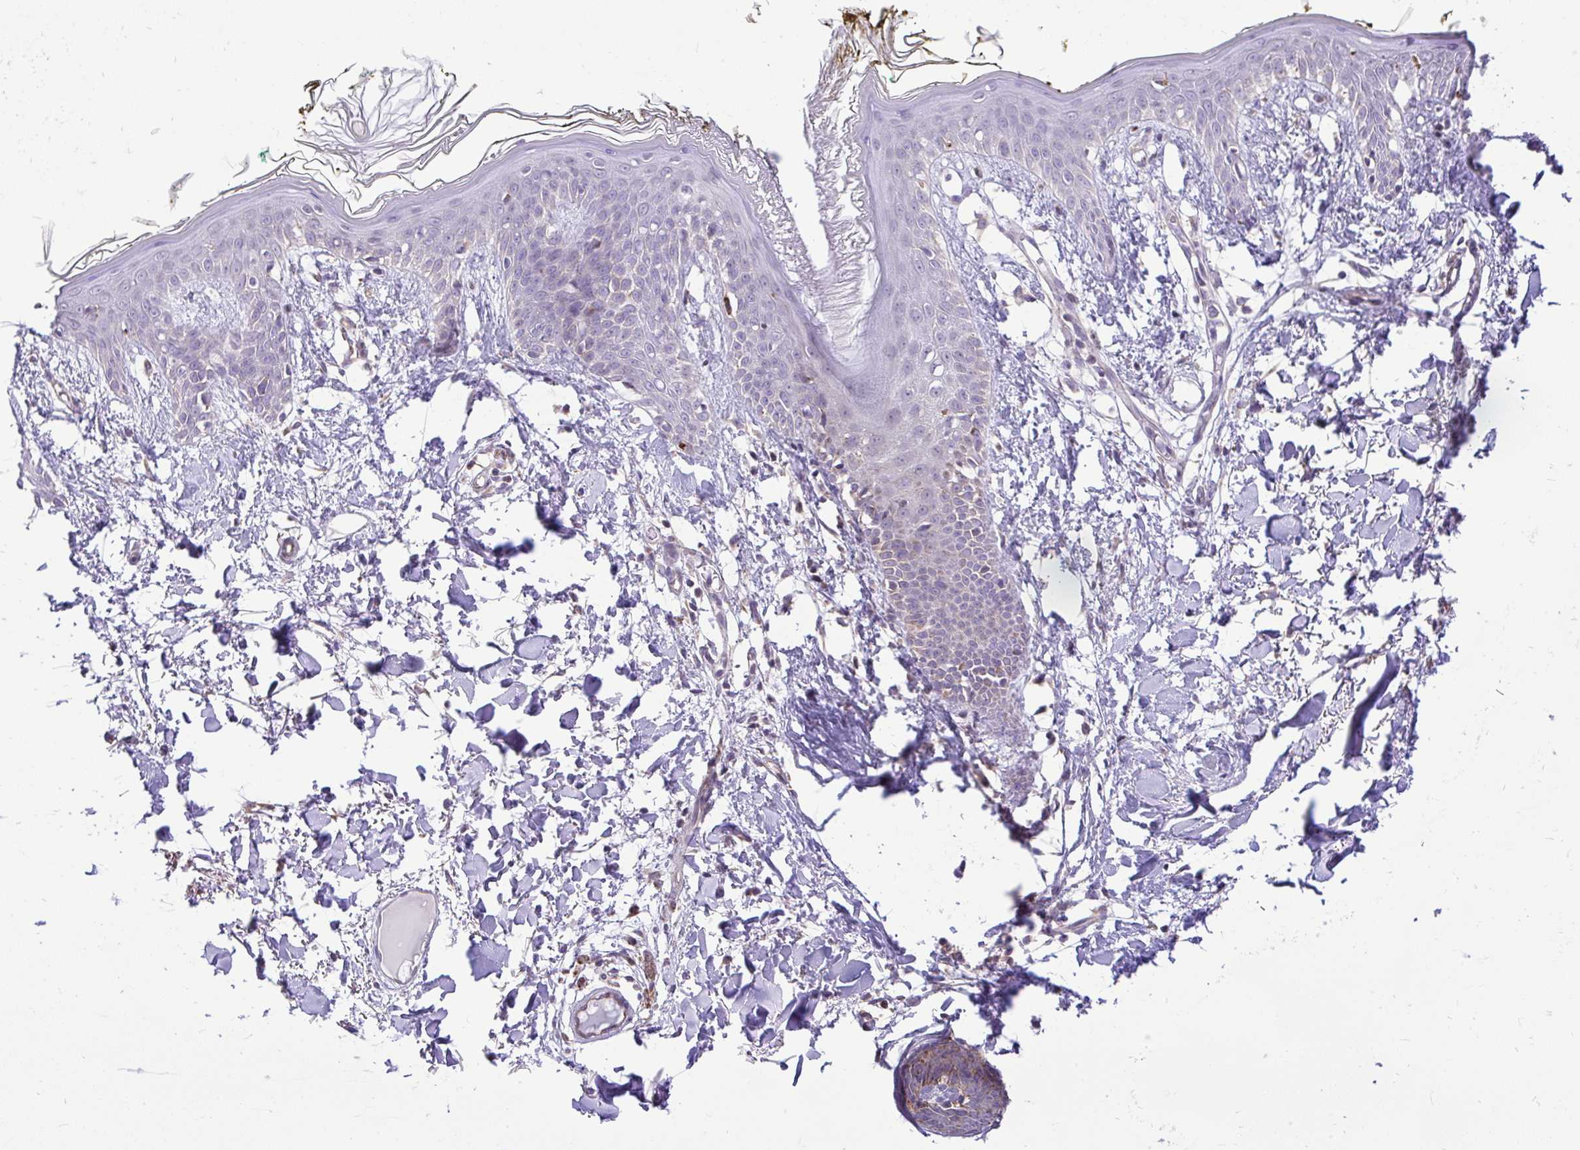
{"staining": {"intensity": "strong", "quantity": "25%-75%", "location": "cytoplasmic/membranous"}, "tissue": "skin", "cell_type": "Fibroblasts", "image_type": "normal", "snomed": [{"axis": "morphology", "description": "Normal tissue, NOS"}, {"axis": "topography", "description": "Skin"}], "caption": "IHC histopathology image of unremarkable human skin stained for a protein (brown), which exhibits high levels of strong cytoplasmic/membranous positivity in approximately 25%-75% of fibroblasts.", "gene": "PYCR2", "patient": {"sex": "female", "age": 34}}